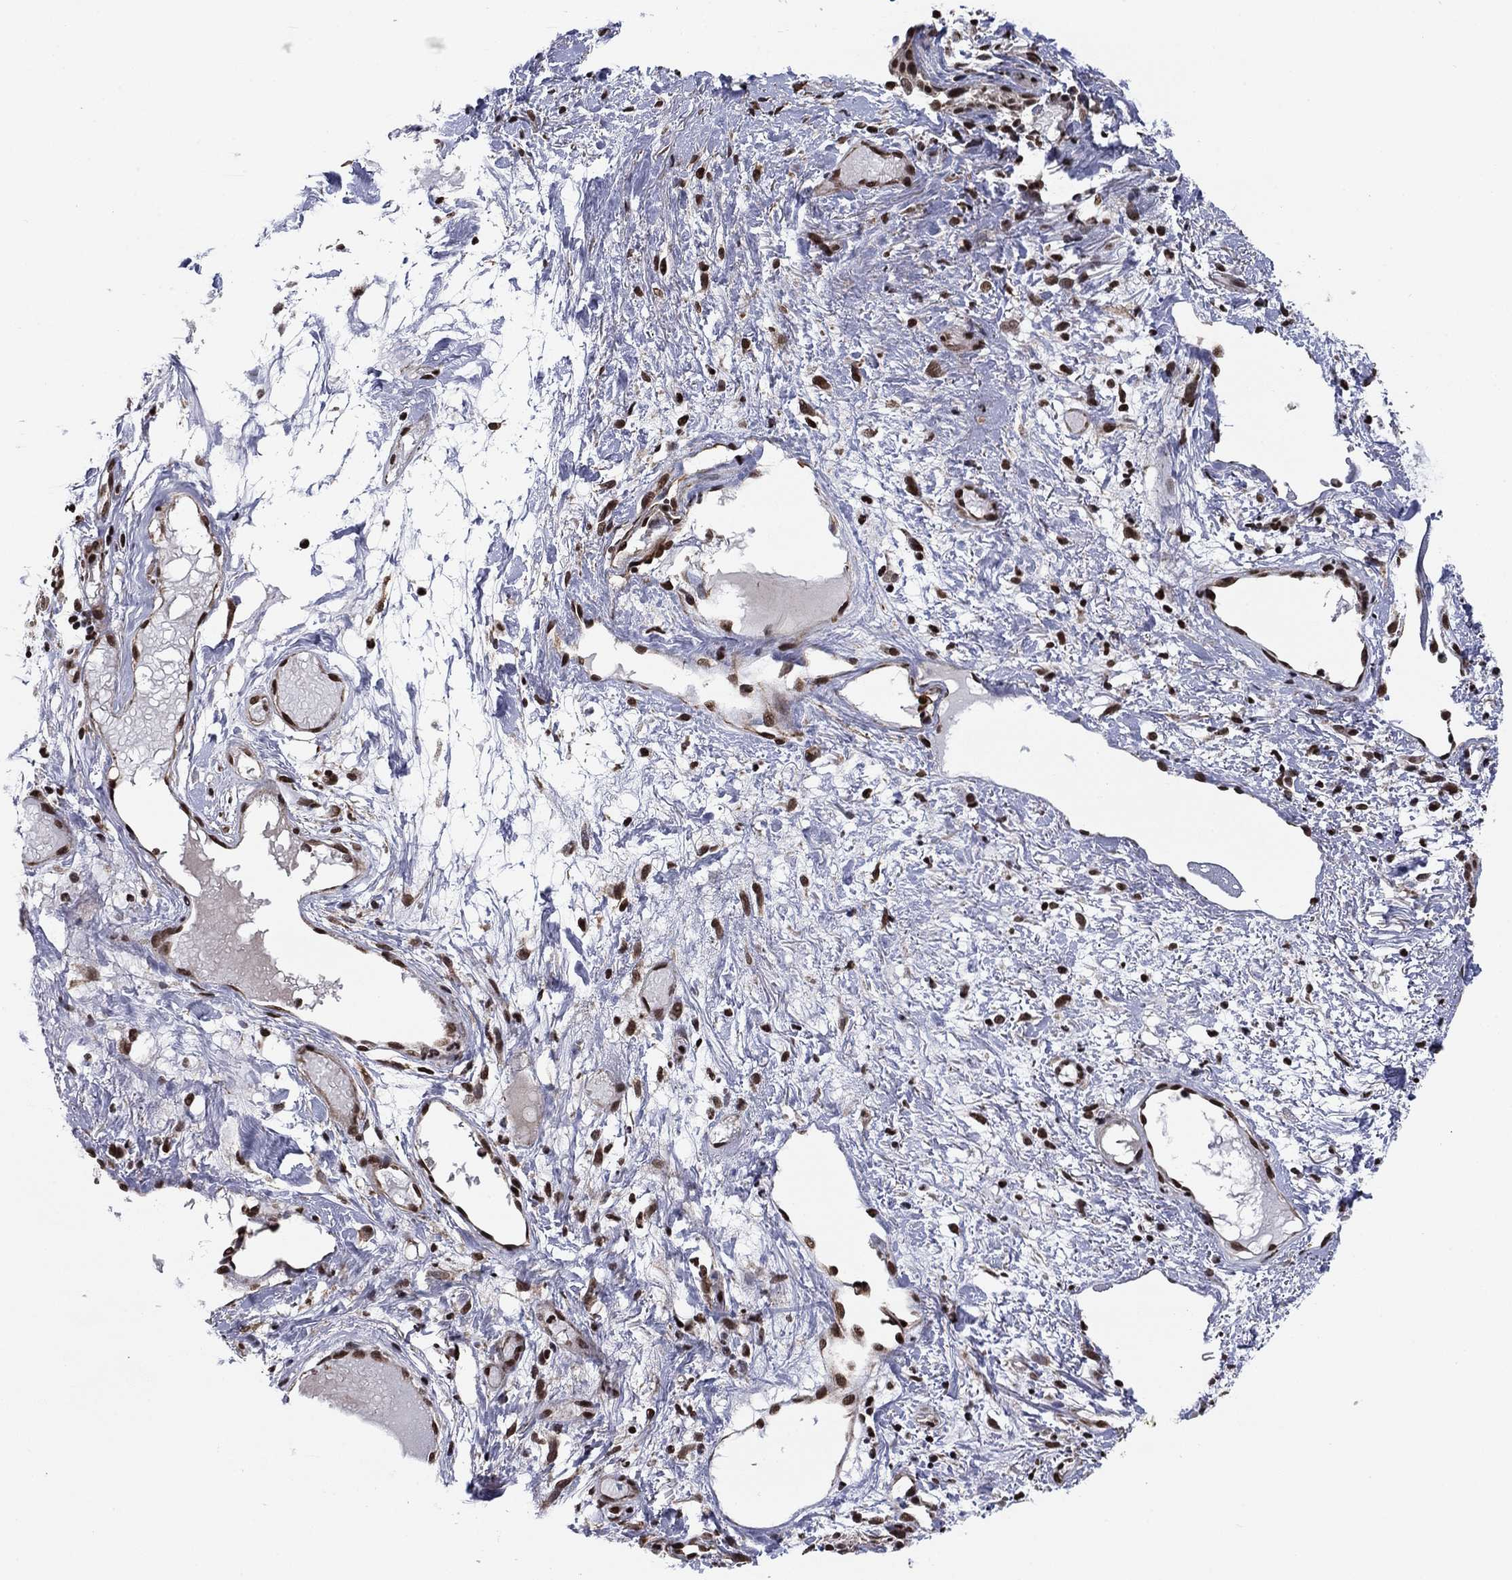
{"staining": {"intensity": "moderate", "quantity": "25%-75%", "location": "nuclear"}, "tissue": "adipose tissue", "cell_type": "Adipocytes", "image_type": "normal", "snomed": [{"axis": "morphology", "description": "Normal tissue, NOS"}, {"axis": "topography", "description": "Cartilage tissue"}], "caption": "High-power microscopy captured an IHC micrograph of unremarkable adipose tissue, revealing moderate nuclear expression in about 25%-75% of adipocytes.", "gene": "N4BP2", "patient": {"sex": "male", "age": 62}}